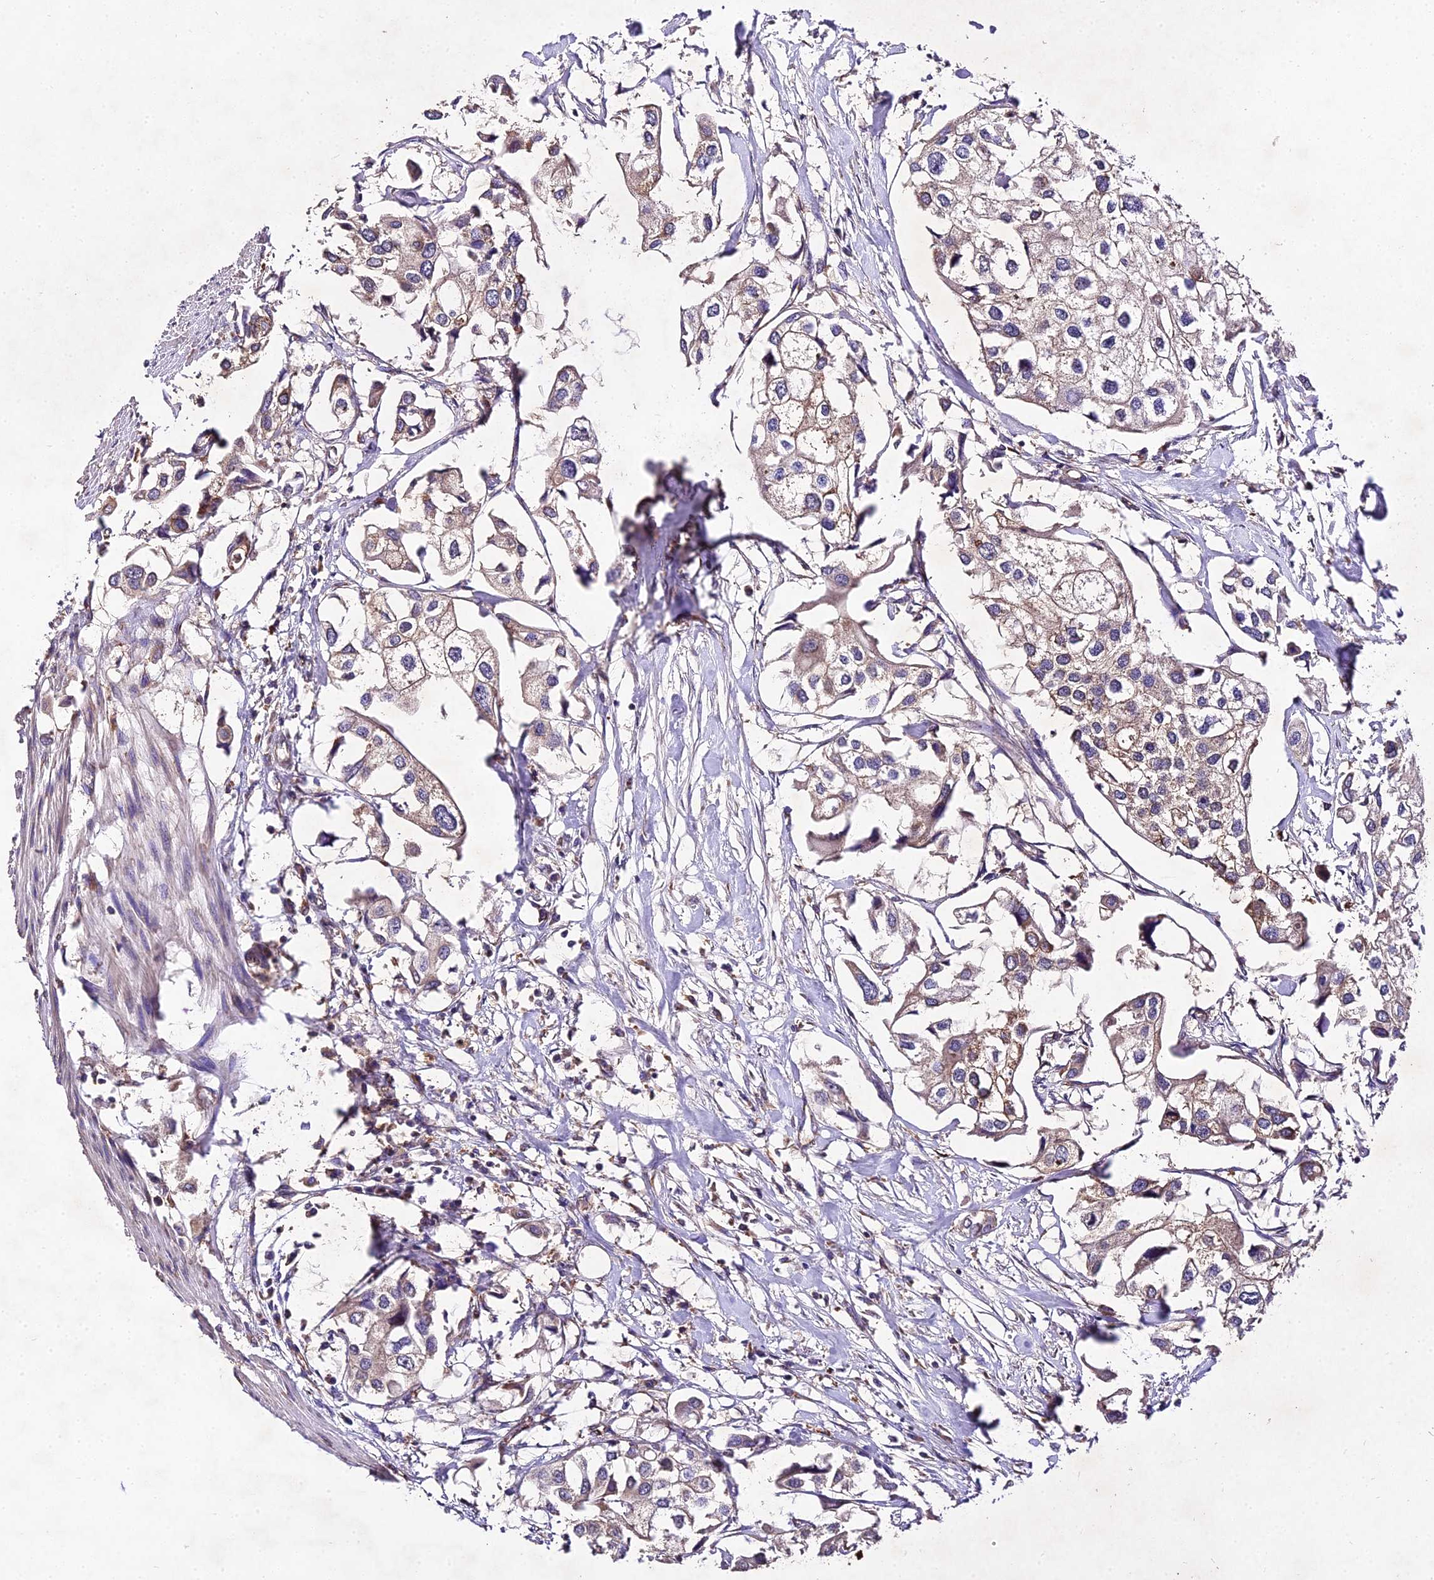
{"staining": {"intensity": "weak", "quantity": ">75%", "location": "cytoplasmic/membranous"}, "tissue": "urothelial cancer", "cell_type": "Tumor cells", "image_type": "cancer", "snomed": [{"axis": "morphology", "description": "Urothelial carcinoma, High grade"}, {"axis": "topography", "description": "Urinary bladder"}], "caption": "Immunohistochemistry (IHC) histopathology image of urothelial cancer stained for a protein (brown), which shows low levels of weak cytoplasmic/membranous expression in approximately >75% of tumor cells.", "gene": "AP3M2", "patient": {"sex": "male", "age": 64}}